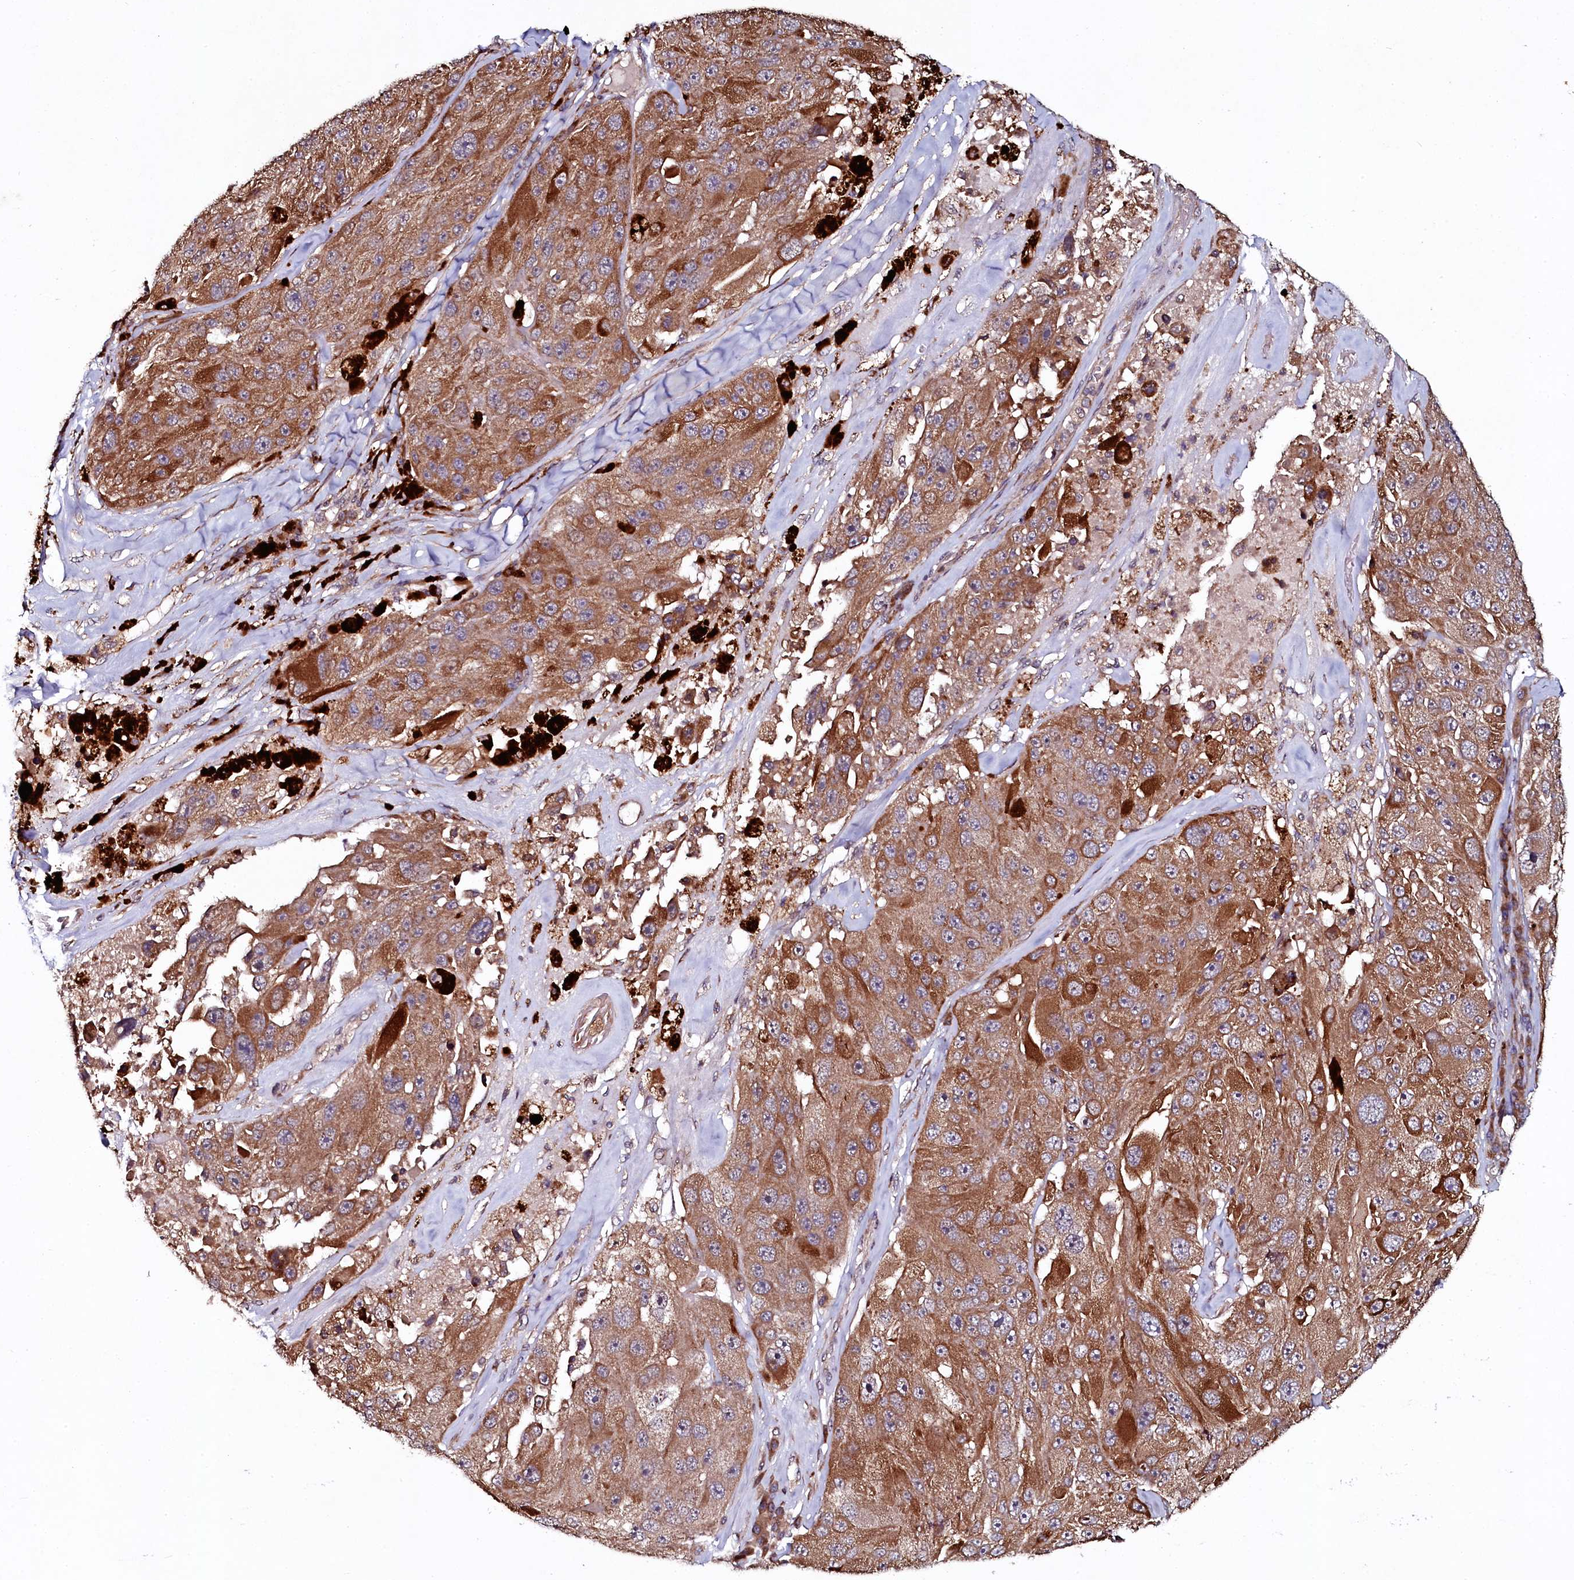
{"staining": {"intensity": "moderate", "quantity": ">75%", "location": "cytoplasmic/membranous"}, "tissue": "melanoma", "cell_type": "Tumor cells", "image_type": "cancer", "snomed": [{"axis": "morphology", "description": "Malignant melanoma, Metastatic site"}, {"axis": "topography", "description": "Lymph node"}], "caption": "Immunohistochemistry (DAB (3,3'-diaminobenzidine)) staining of human malignant melanoma (metastatic site) shows moderate cytoplasmic/membranous protein staining in approximately >75% of tumor cells. (Stains: DAB in brown, nuclei in blue, Microscopy: brightfield microscopy at high magnification).", "gene": "SEC24C", "patient": {"sex": "male", "age": 62}}